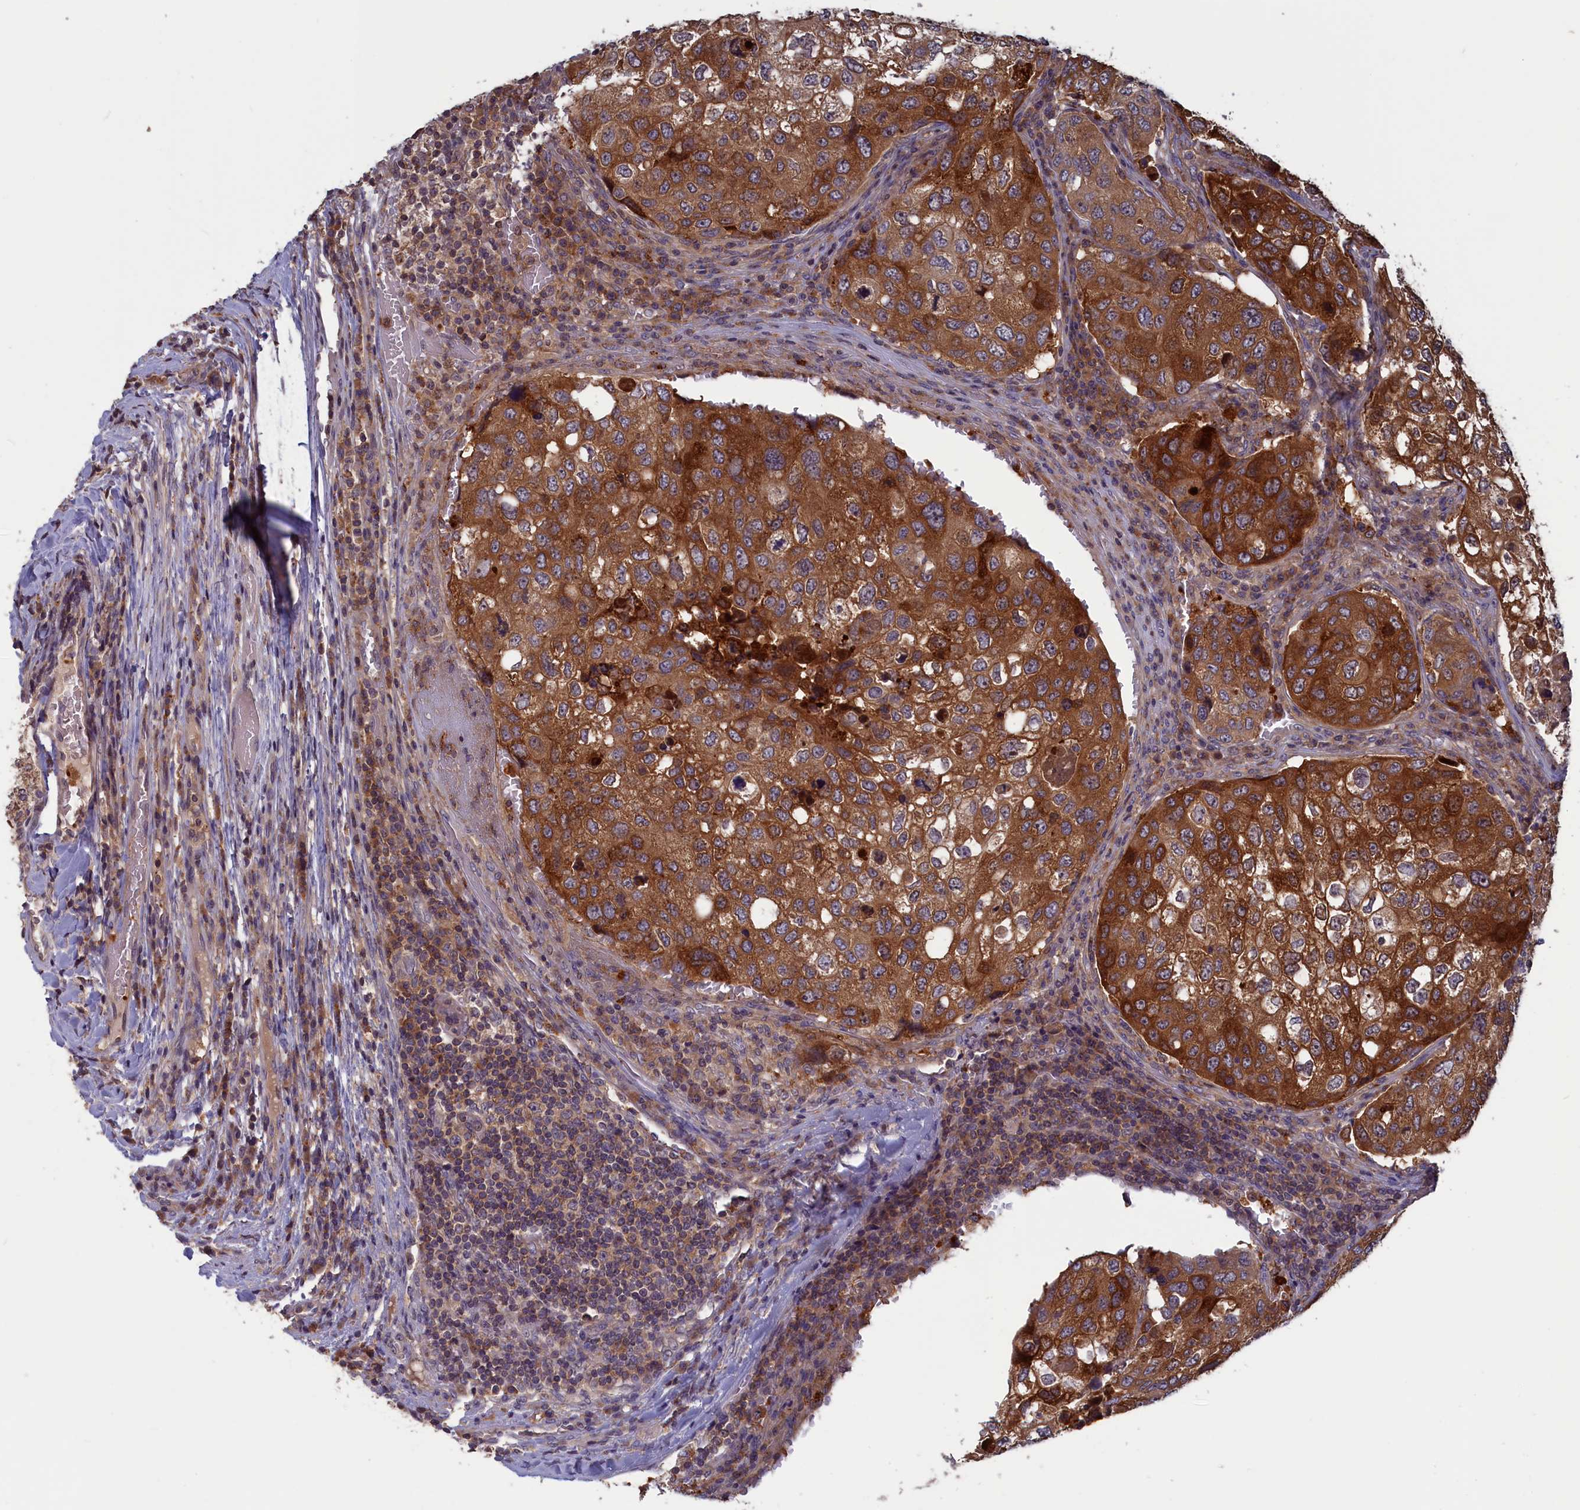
{"staining": {"intensity": "strong", "quantity": ">75%", "location": "cytoplasmic/membranous"}, "tissue": "urothelial cancer", "cell_type": "Tumor cells", "image_type": "cancer", "snomed": [{"axis": "morphology", "description": "Urothelial carcinoma, High grade"}, {"axis": "topography", "description": "Lymph node"}, {"axis": "topography", "description": "Urinary bladder"}], "caption": "Immunohistochemistry photomicrograph of urothelial carcinoma (high-grade) stained for a protein (brown), which demonstrates high levels of strong cytoplasmic/membranous positivity in about >75% of tumor cells.", "gene": "CACTIN", "patient": {"sex": "male", "age": 51}}